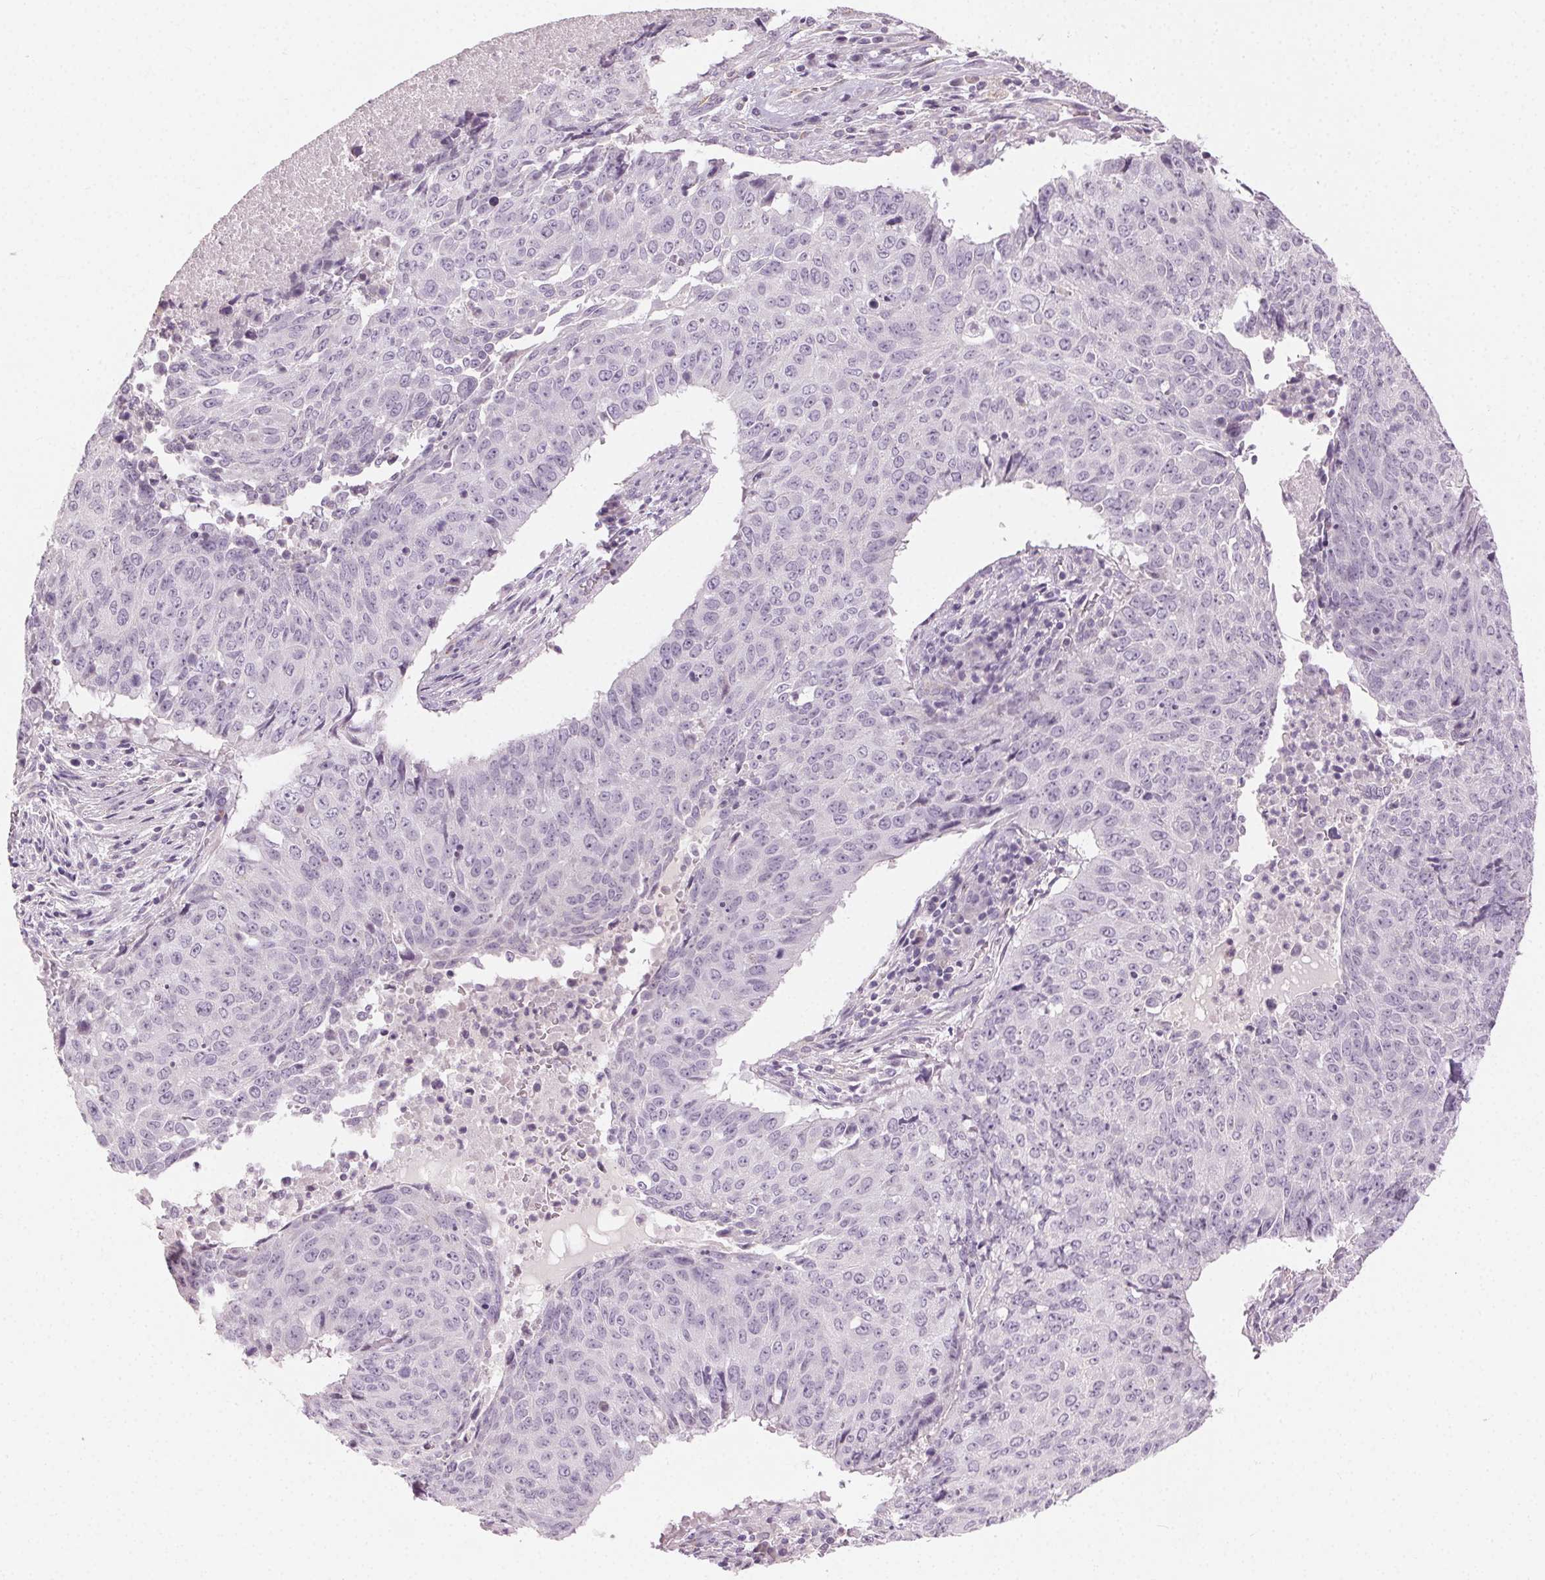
{"staining": {"intensity": "negative", "quantity": "none", "location": "none"}, "tissue": "lung cancer", "cell_type": "Tumor cells", "image_type": "cancer", "snomed": [{"axis": "morphology", "description": "Normal tissue, NOS"}, {"axis": "morphology", "description": "Squamous cell carcinoma, NOS"}, {"axis": "topography", "description": "Bronchus"}, {"axis": "topography", "description": "Lung"}], "caption": "Immunohistochemistry image of human lung cancer stained for a protein (brown), which demonstrates no positivity in tumor cells.", "gene": "CLTRN", "patient": {"sex": "male", "age": 64}}